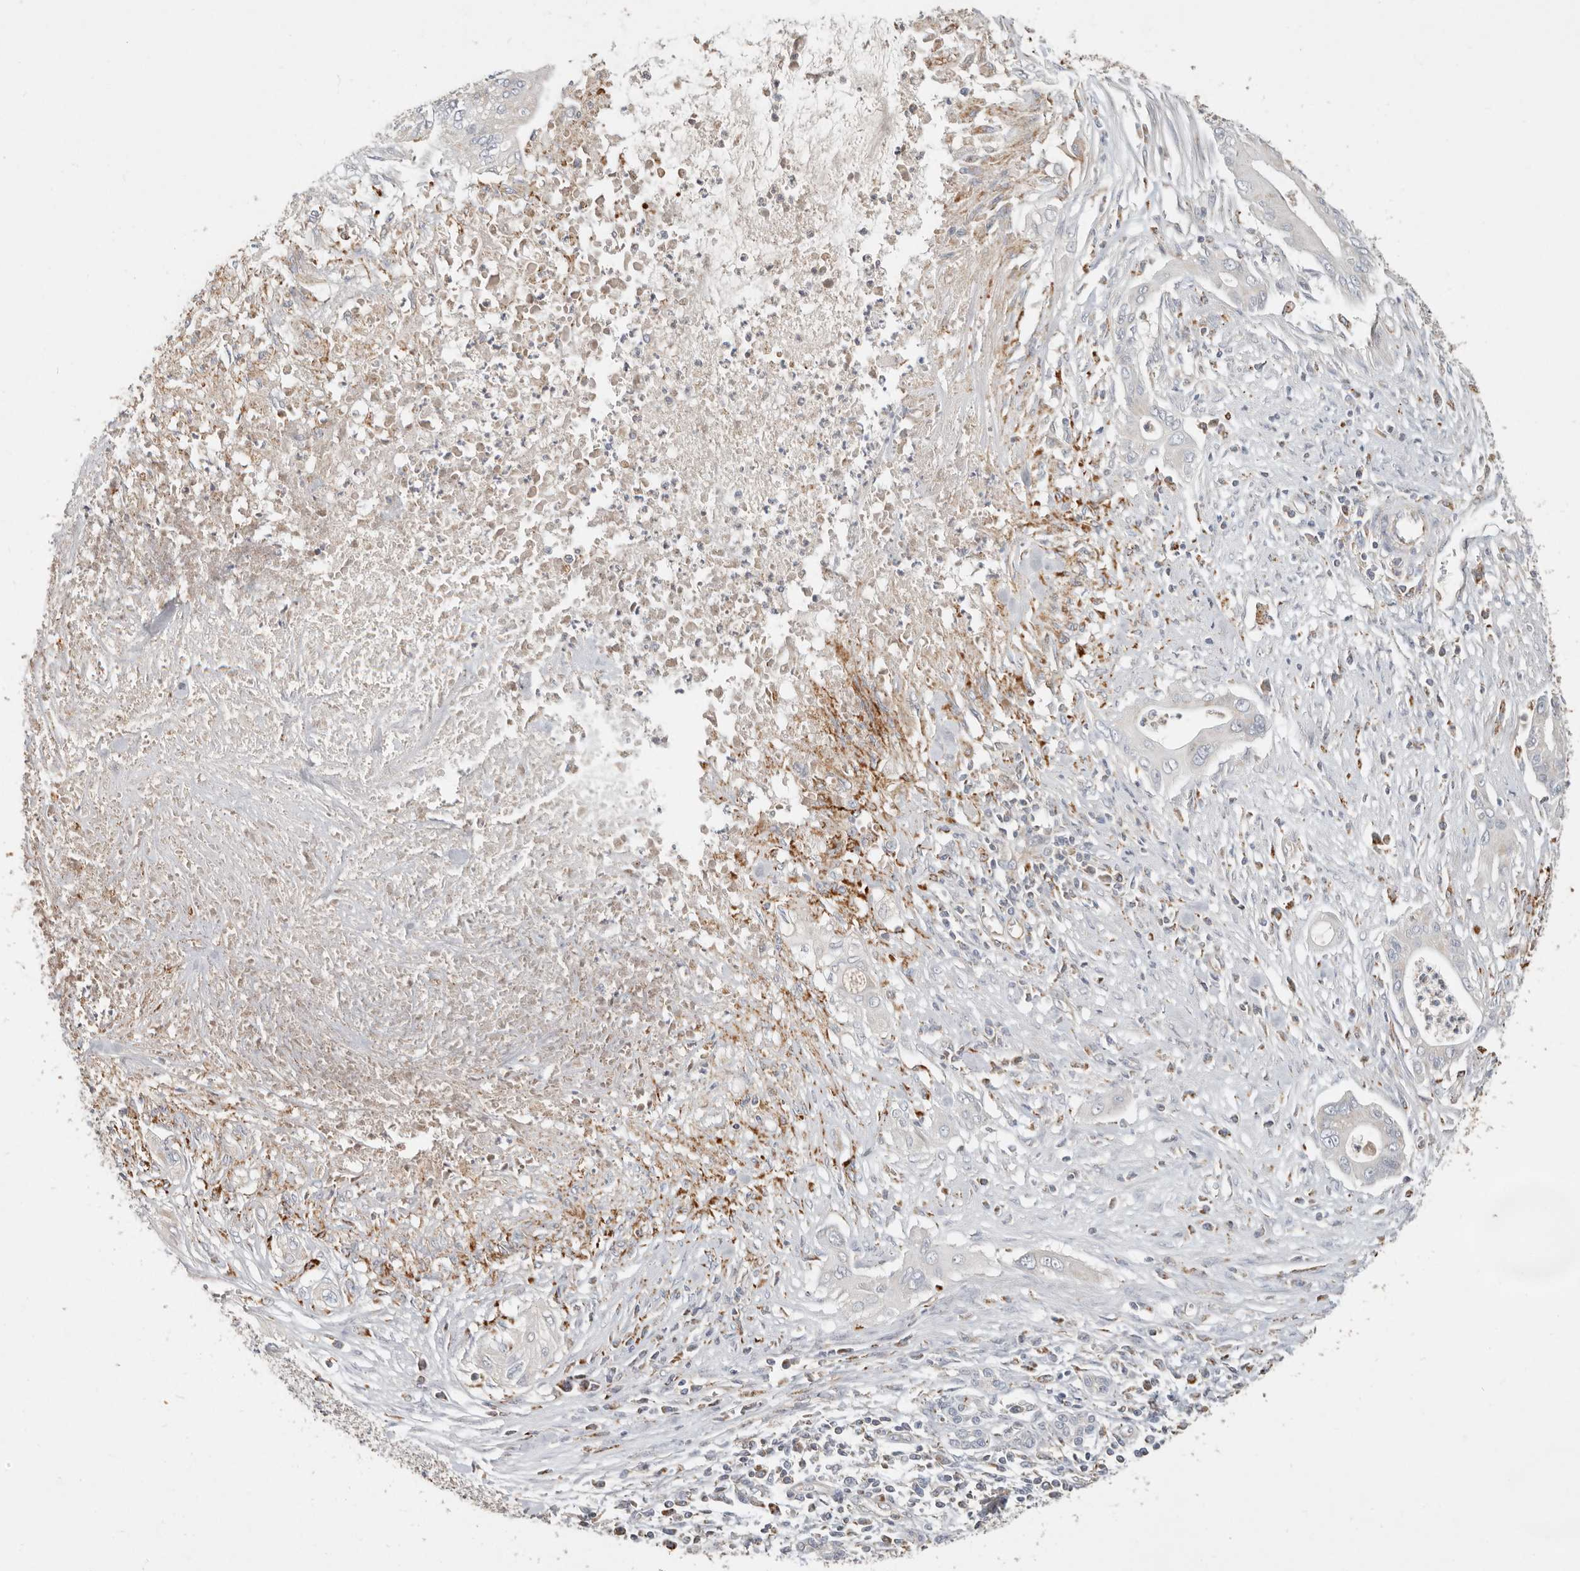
{"staining": {"intensity": "negative", "quantity": "none", "location": "none"}, "tissue": "pancreatic cancer", "cell_type": "Tumor cells", "image_type": "cancer", "snomed": [{"axis": "morphology", "description": "Adenocarcinoma, NOS"}, {"axis": "topography", "description": "Pancreas"}], "caption": "Histopathology image shows no significant protein positivity in tumor cells of pancreatic cancer (adenocarcinoma). Nuclei are stained in blue.", "gene": "ARHGEF10L", "patient": {"sex": "male", "age": 58}}